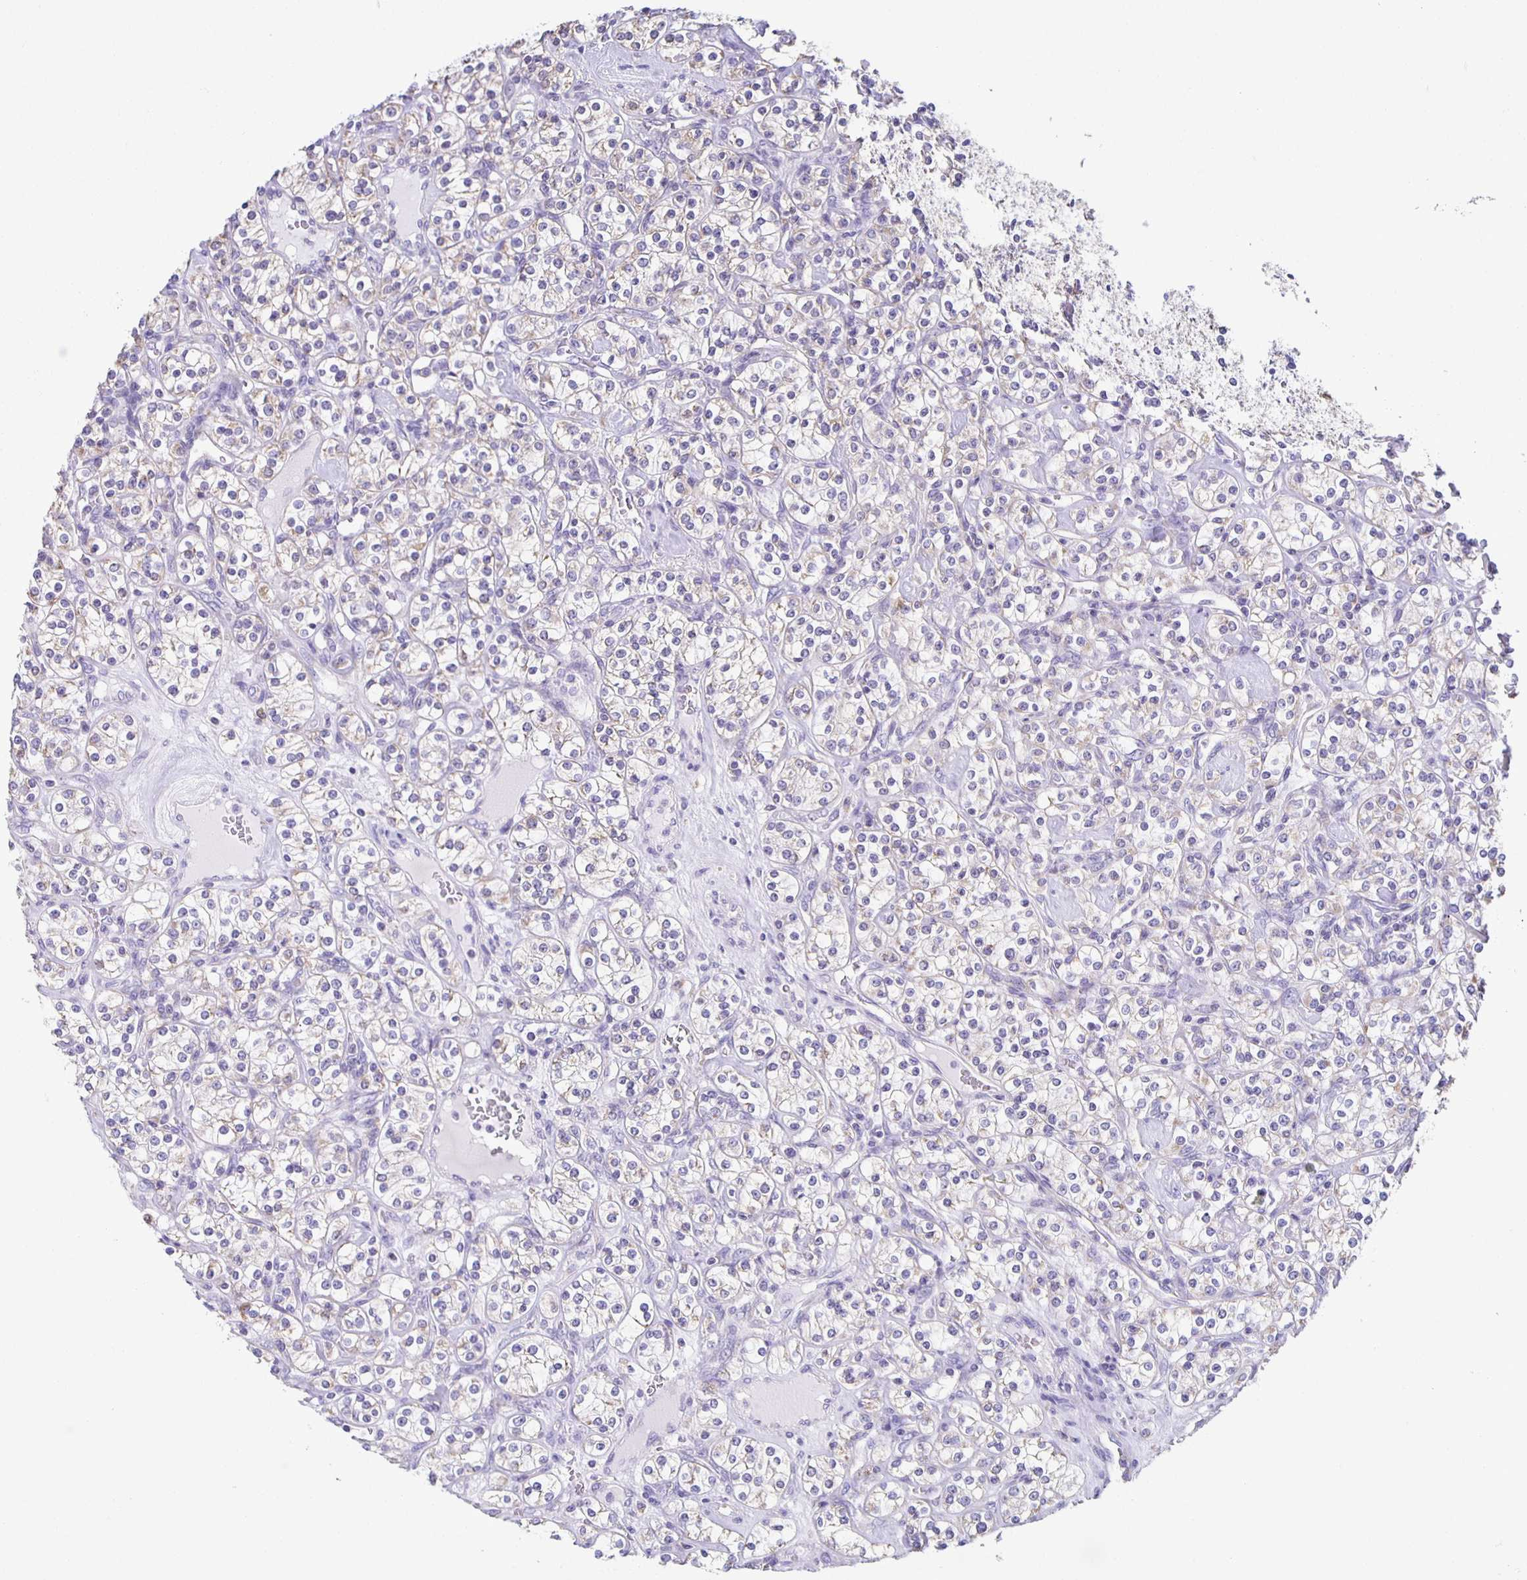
{"staining": {"intensity": "weak", "quantity": "<25%", "location": "cytoplasmic/membranous"}, "tissue": "renal cancer", "cell_type": "Tumor cells", "image_type": "cancer", "snomed": [{"axis": "morphology", "description": "Adenocarcinoma, NOS"}, {"axis": "topography", "description": "Kidney"}], "caption": "Adenocarcinoma (renal) stained for a protein using immunohistochemistry displays no staining tumor cells.", "gene": "TPPP", "patient": {"sex": "male", "age": 77}}